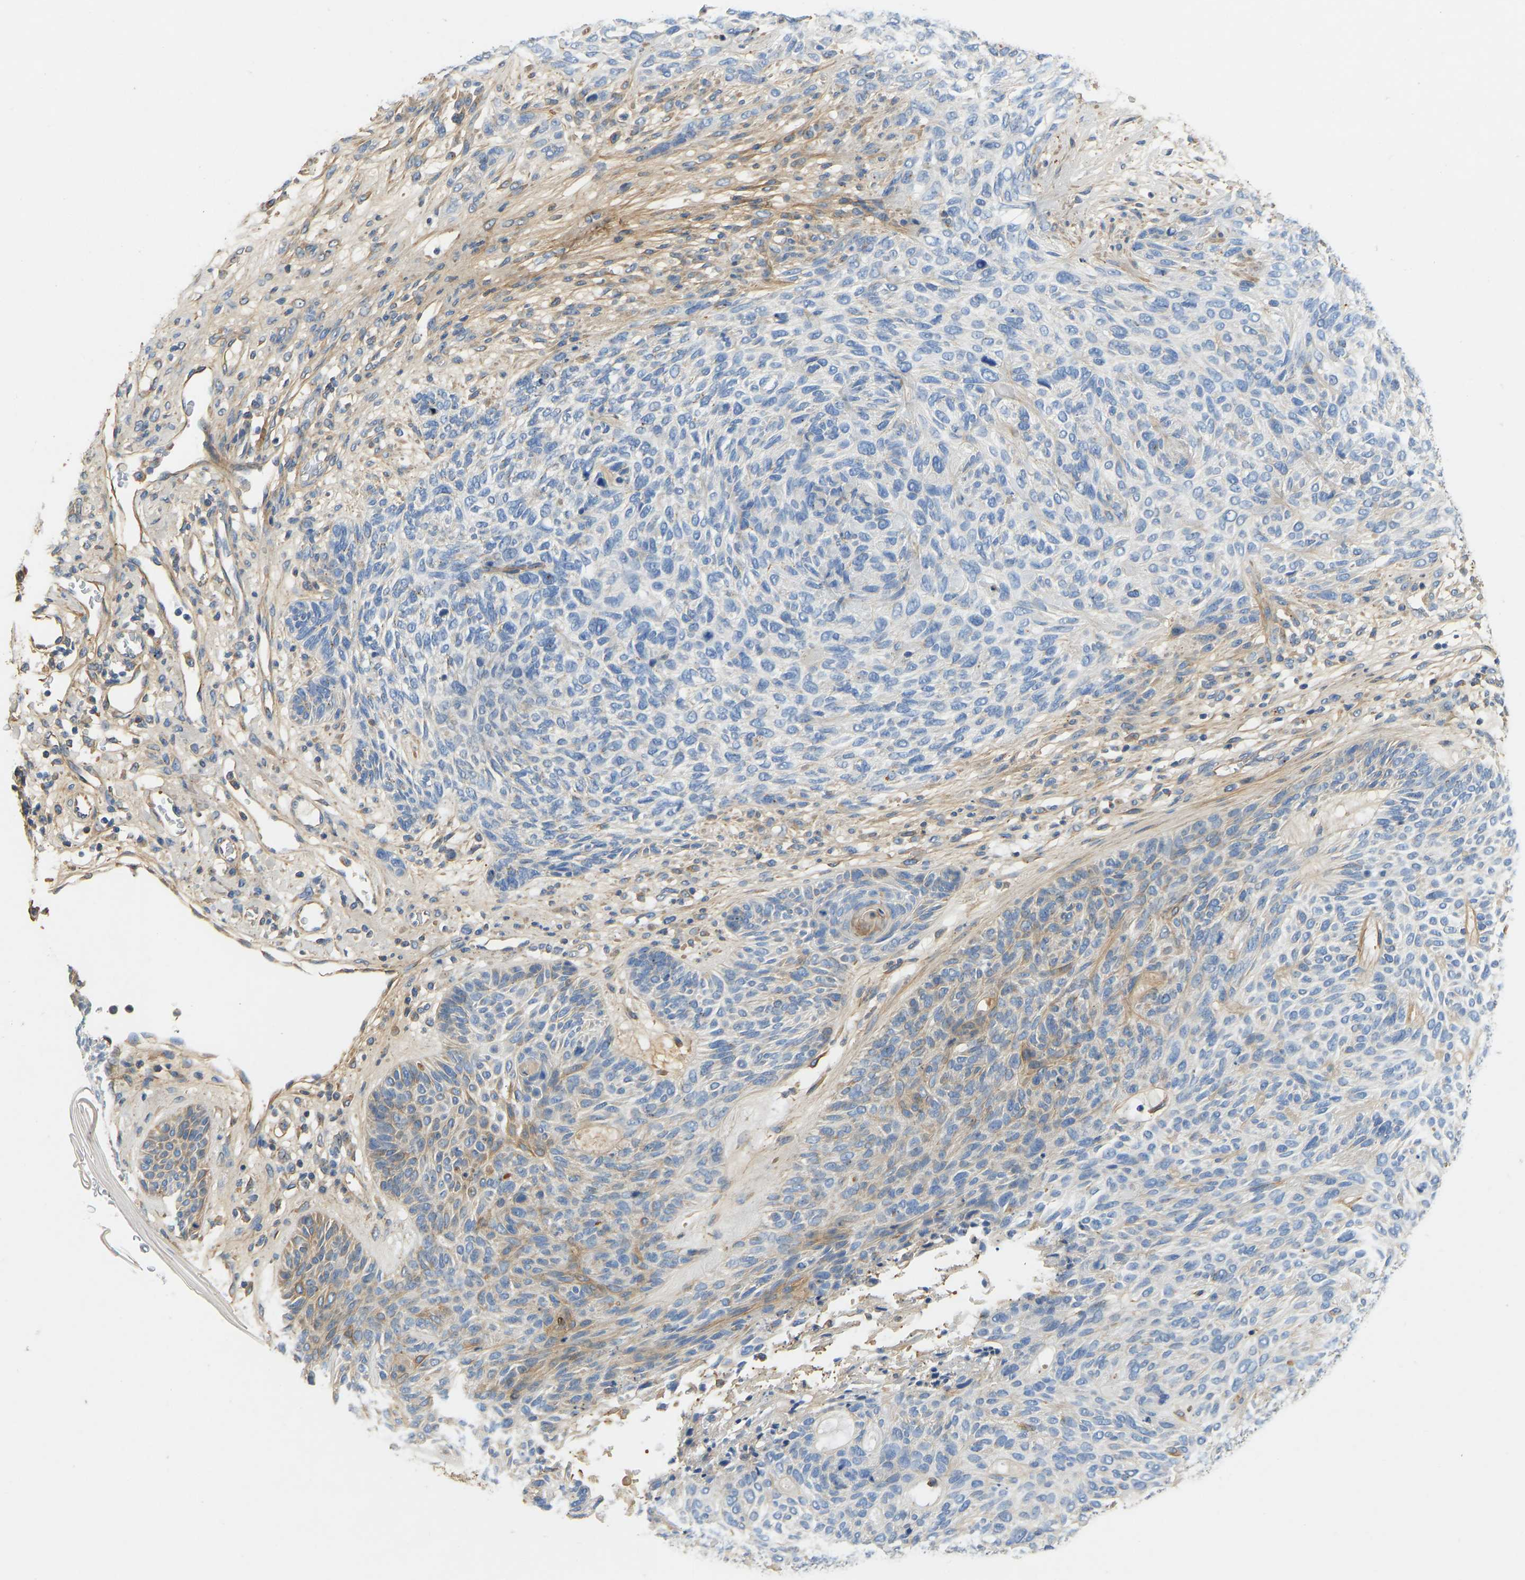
{"staining": {"intensity": "moderate", "quantity": "<25%", "location": "cytoplasmic/membranous"}, "tissue": "skin cancer", "cell_type": "Tumor cells", "image_type": "cancer", "snomed": [{"axis": "morphology", "description": "Basal cell carcinoma"}, {"axis": "topography", "description": "Skin"}], "caption": "Brown immunohistochemical staining in human basal cell carcinoma (skin) displays moderate cytoplasmic/membranous expression in approximately <25% of tumor cells. The staining was performed using DAB (3,3'-diaminobenzidine), with brown indicating positive protein expression. Nuclei are stained blue with hematoxylin.", "gene": "TECTA", "patient": {"sex": "male", "age": 55}}